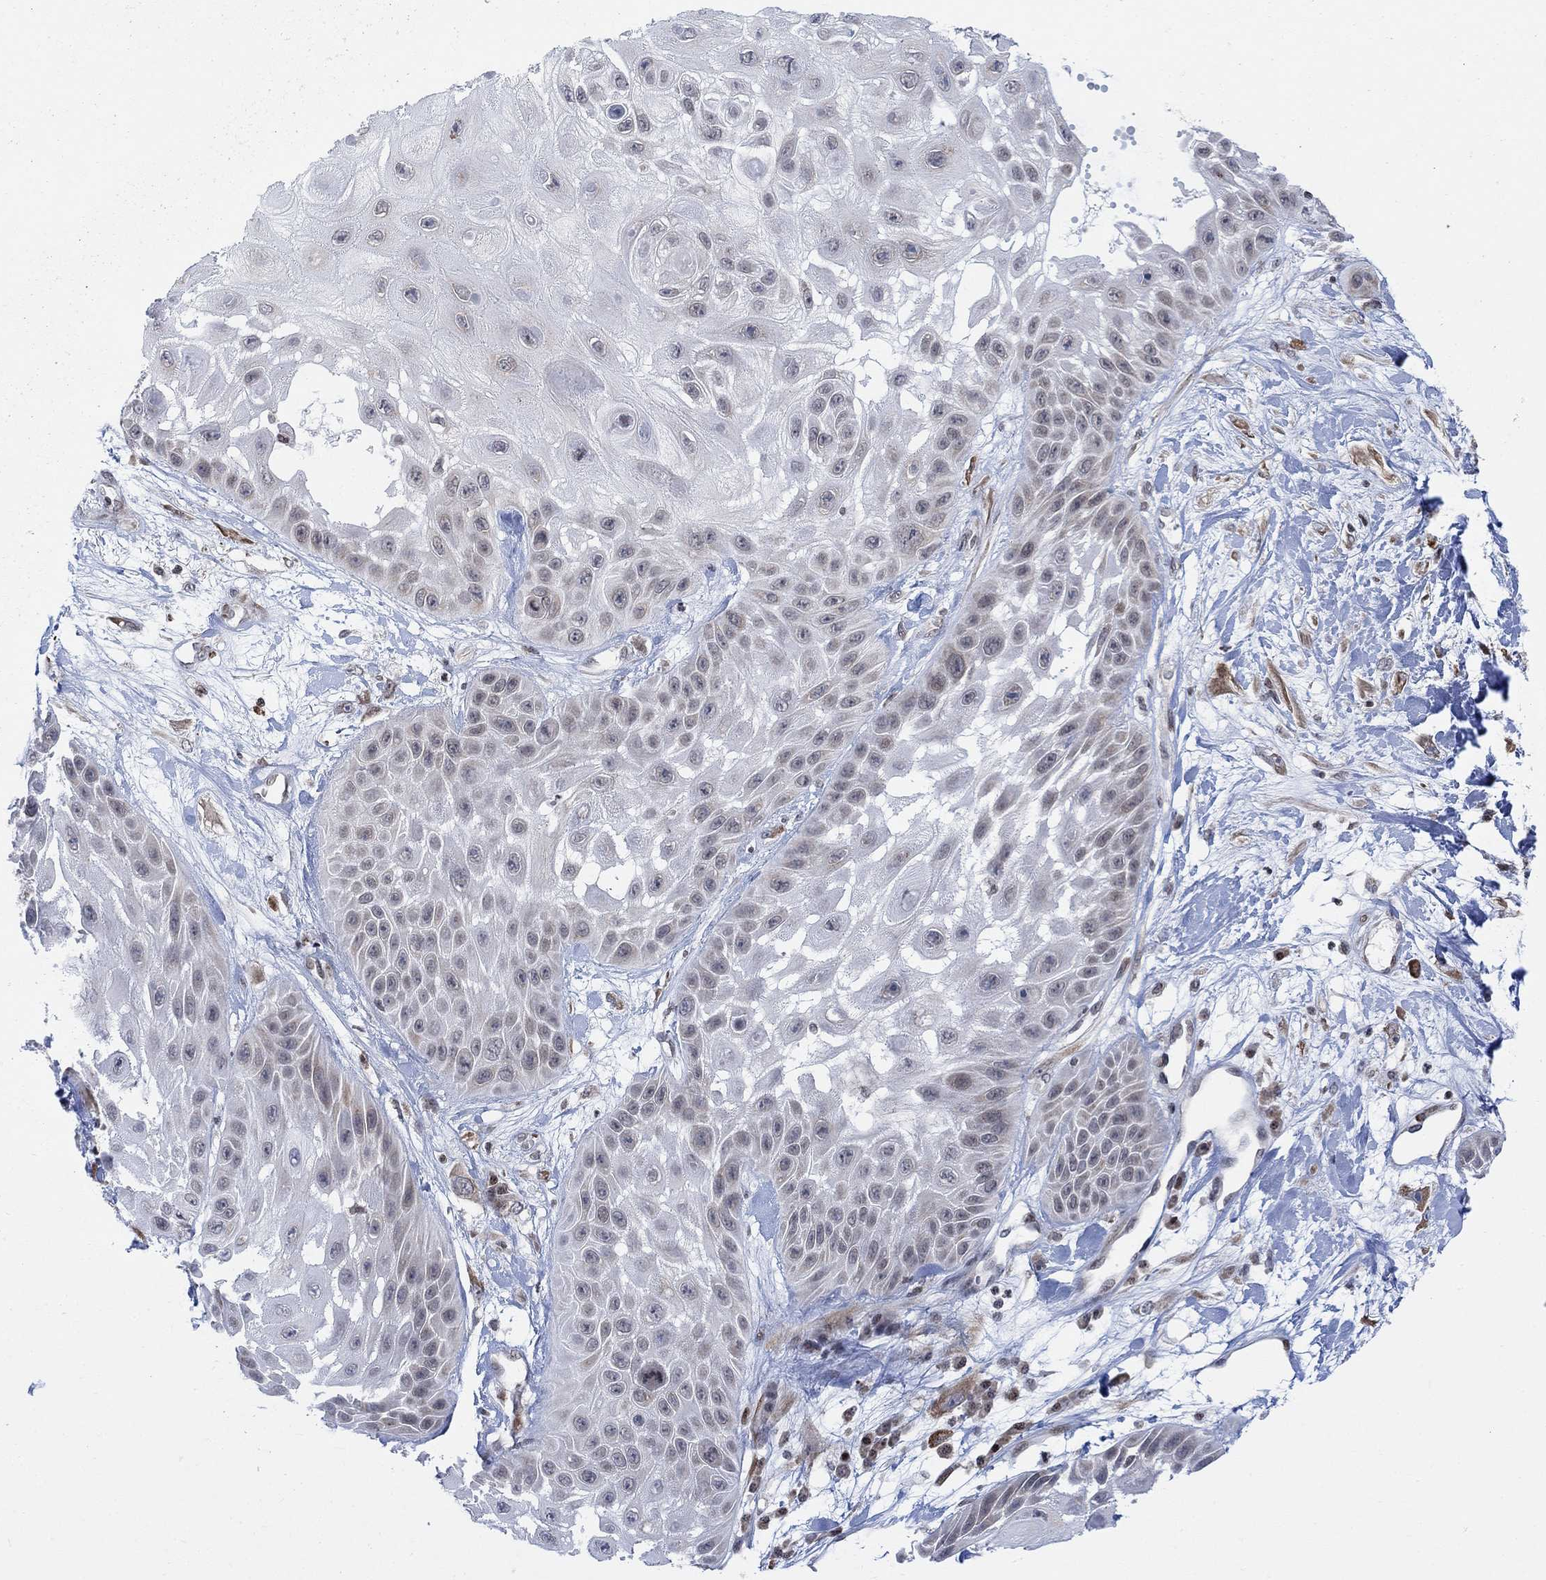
{"staining": {"intensity": "negative", "quantity": "none", "location": "none"}, "tissue": "skin cancer", "cell_type": "Tumor cells", "image_type": "cancer", "snomed": [{"axis": "morphology", "description": "Normal tissue, NOS"}, {"axis": "morphology", "description": "Squamous cell carcinoma, NOS"}, {"axis": "topography", "description": "Skin"}], "caption": "The micrograph demonstrates no staining of tumor cells in skin squamous cell carcinoma. The staining is performed using DAB (3,3'-diaminobenzidine) brown chromogen with nuclei counter-stained in using hematoxylin.", "gene": "ABHD14A", "patient": {"sex": "male", "age": 79}}